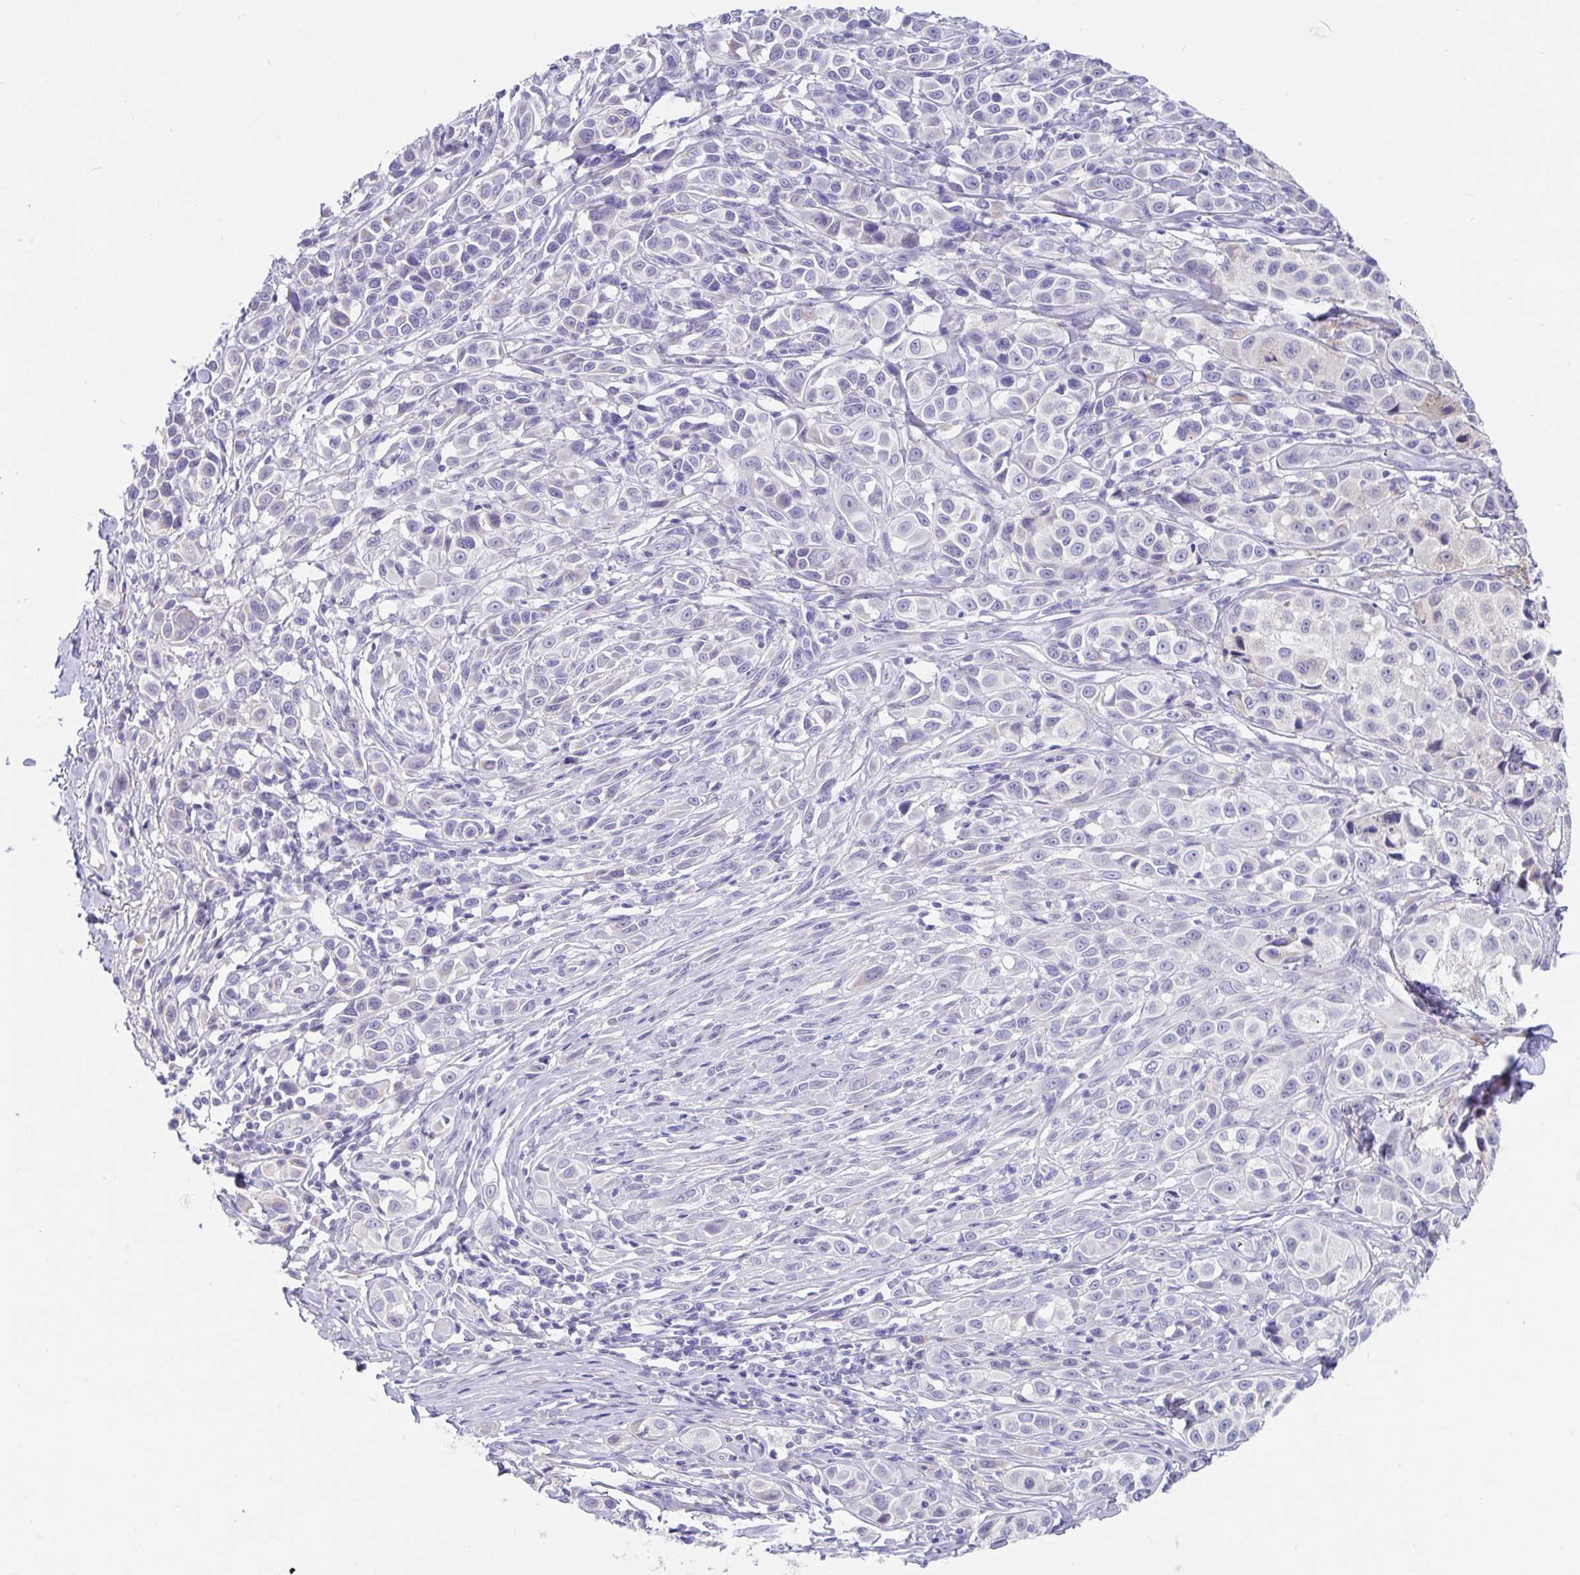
{"staining": {"intensity": "negative", "quantity": "none", "location": "none"}, "tissue": "melanoma", "cell_type": "Tumor cells", "image_type": "cancer", "snomed": [{"axis": "morphology", "description": "Malignant melanoma, NOS"}, {"axis": "topography", "description": "Skin"}], "caption": "Tumor cells show no significant expression in melanoma. (DAB immunohistochemistry, high magnification).", "gene": "CCSAP", "patient": {"sex": "male", "age": 39}}